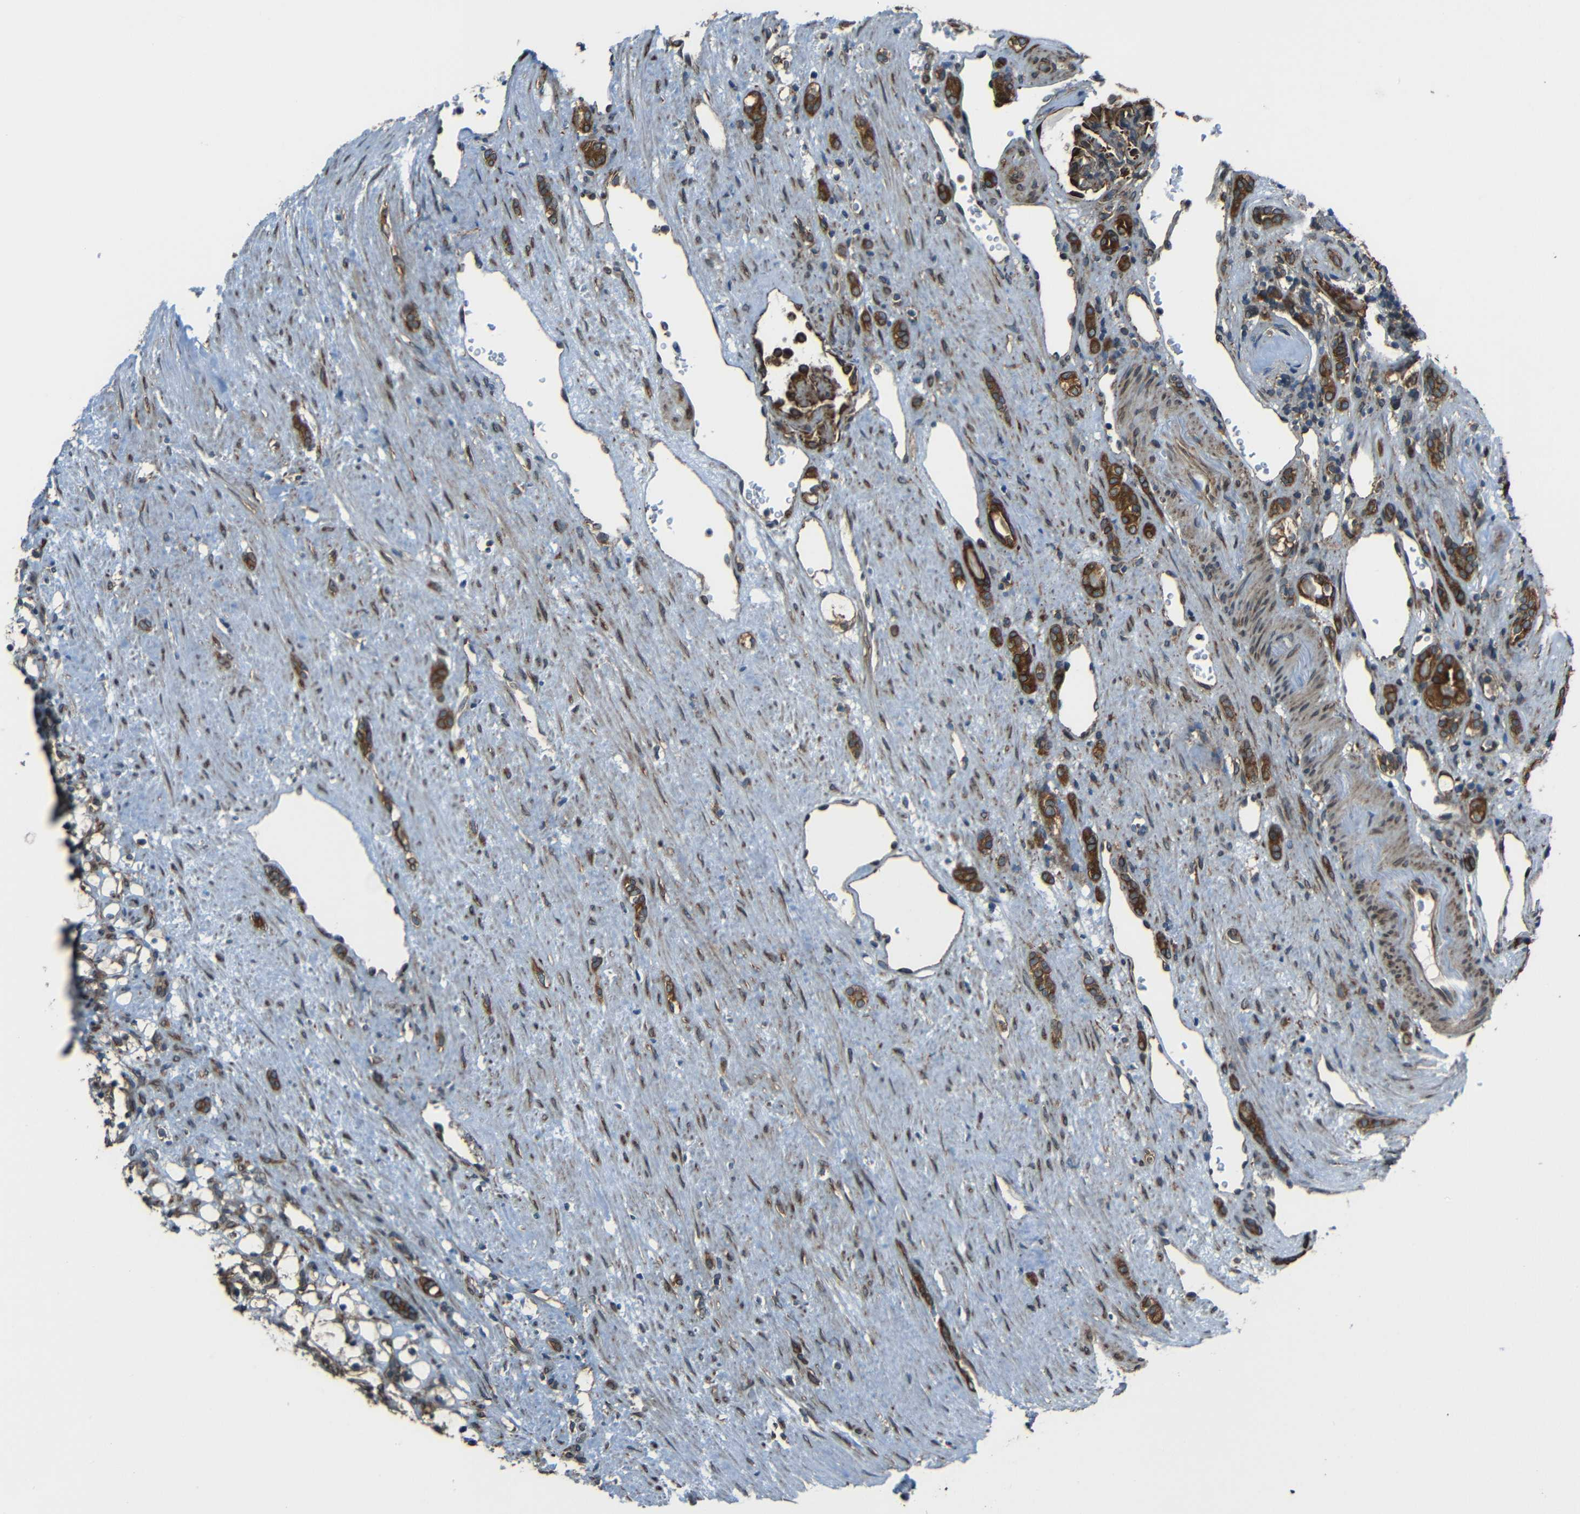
{"staining": {"intensity": "strong", "quantity": "25%-75%", "location": "cytoplasmic/membranous"}, "tissue": "renal cancer", "cell_type": "Tumor cells", "image_type": "cancer", "snomed": [{"axis": "morphology", "description": "Adenocarcinoma, NOS"}, {"axis": "topography", "description": "Kidney"}], "caption": "Immunohistochemical staining of human adenocarcinoma (renal) exhibits high levels of strong cytoplasmic/membranous protein staining in about 25%-75% of tumor cells. (IHC, brightfield microscopy, high magnification).", "gene": "VAPB", "patient": {"sex": "female", "age": 69}}